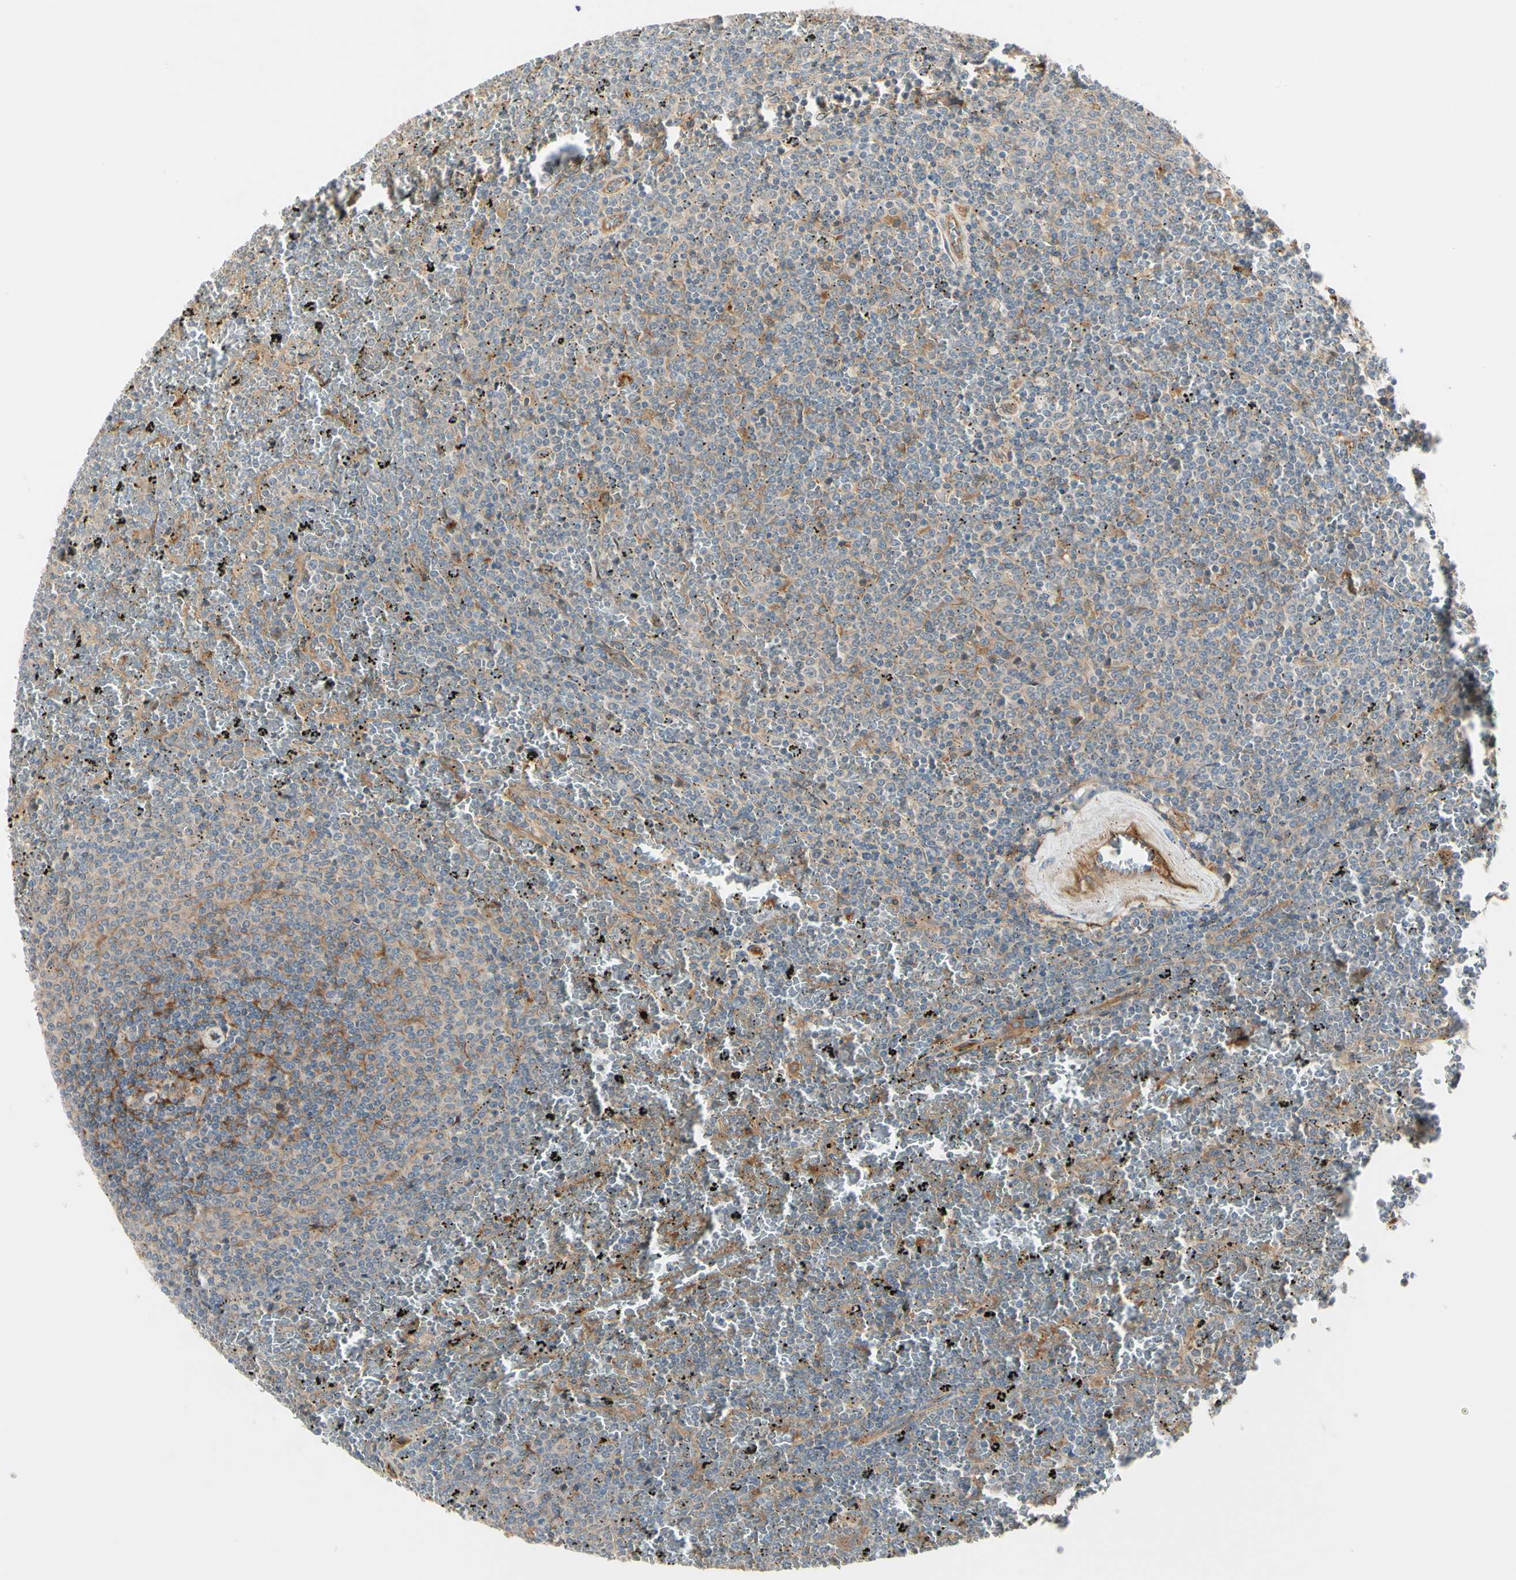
{"staining": {"intensity": "moderate", "quantity": ">75%", "location": "cytoplasmic/membranous"}, "tissue": "lymphoma", "cell_type": "Tumor cells", "image_type": "cancer", "snomed": [{"axis": "morphology", "description": "Malignant lymphoma, non-Hodgkin's type, Low grade"}, {"axis": "topography", "description": "Spleen"}], "caption": "The image shows a brown stain indicating the presence of a protein in the cytoplasmic/membranous of tumor cells in lymphoma. The protein is shown in brown color, while the nuclei are stained blue.", "gene": "F2R", "patient": {"sex": "female", "age": 77}}